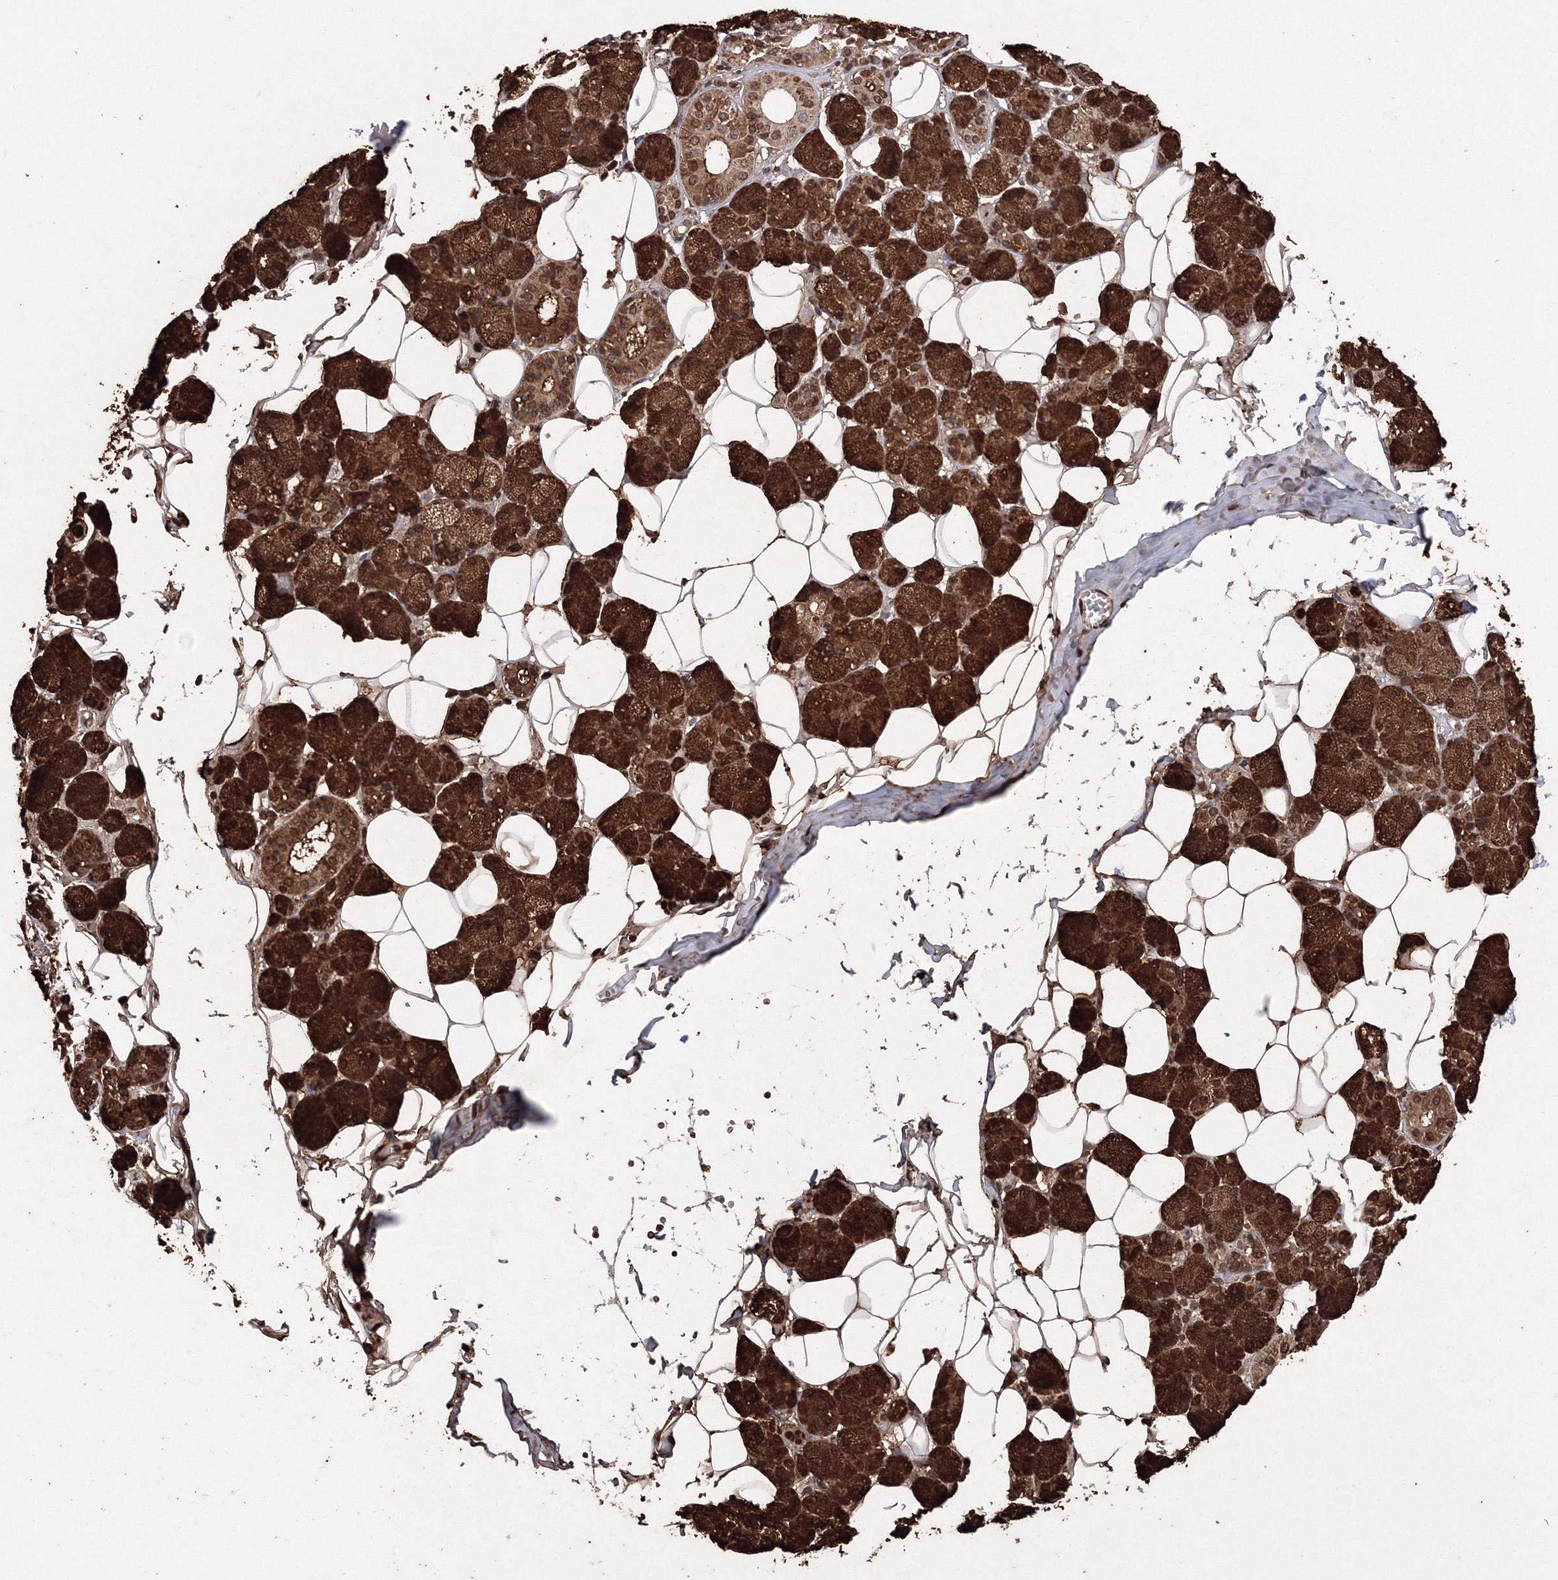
{"staining": {"intensity": "strong", "quantity": ">75%", "location": "cytoplasmic/membranous,nuclear"}, "tissue": "salivary gland", "cell_type": "Glandular cells", "image_type": "normal", "snomed": [{"axis": "morphology", "description": "Normal tissue, NOS"}, {"axis": "topography", "description": "Salivary gland"}], "caption": "Immunohistochemical staining of benign human salivary gland reveals >75% levels of strong cytoplasmic/membranous,nuclear protein expression in about >75% of glandular cells.", "gene": "GPN1", "patient": {"sex": "female", "age": 33}}